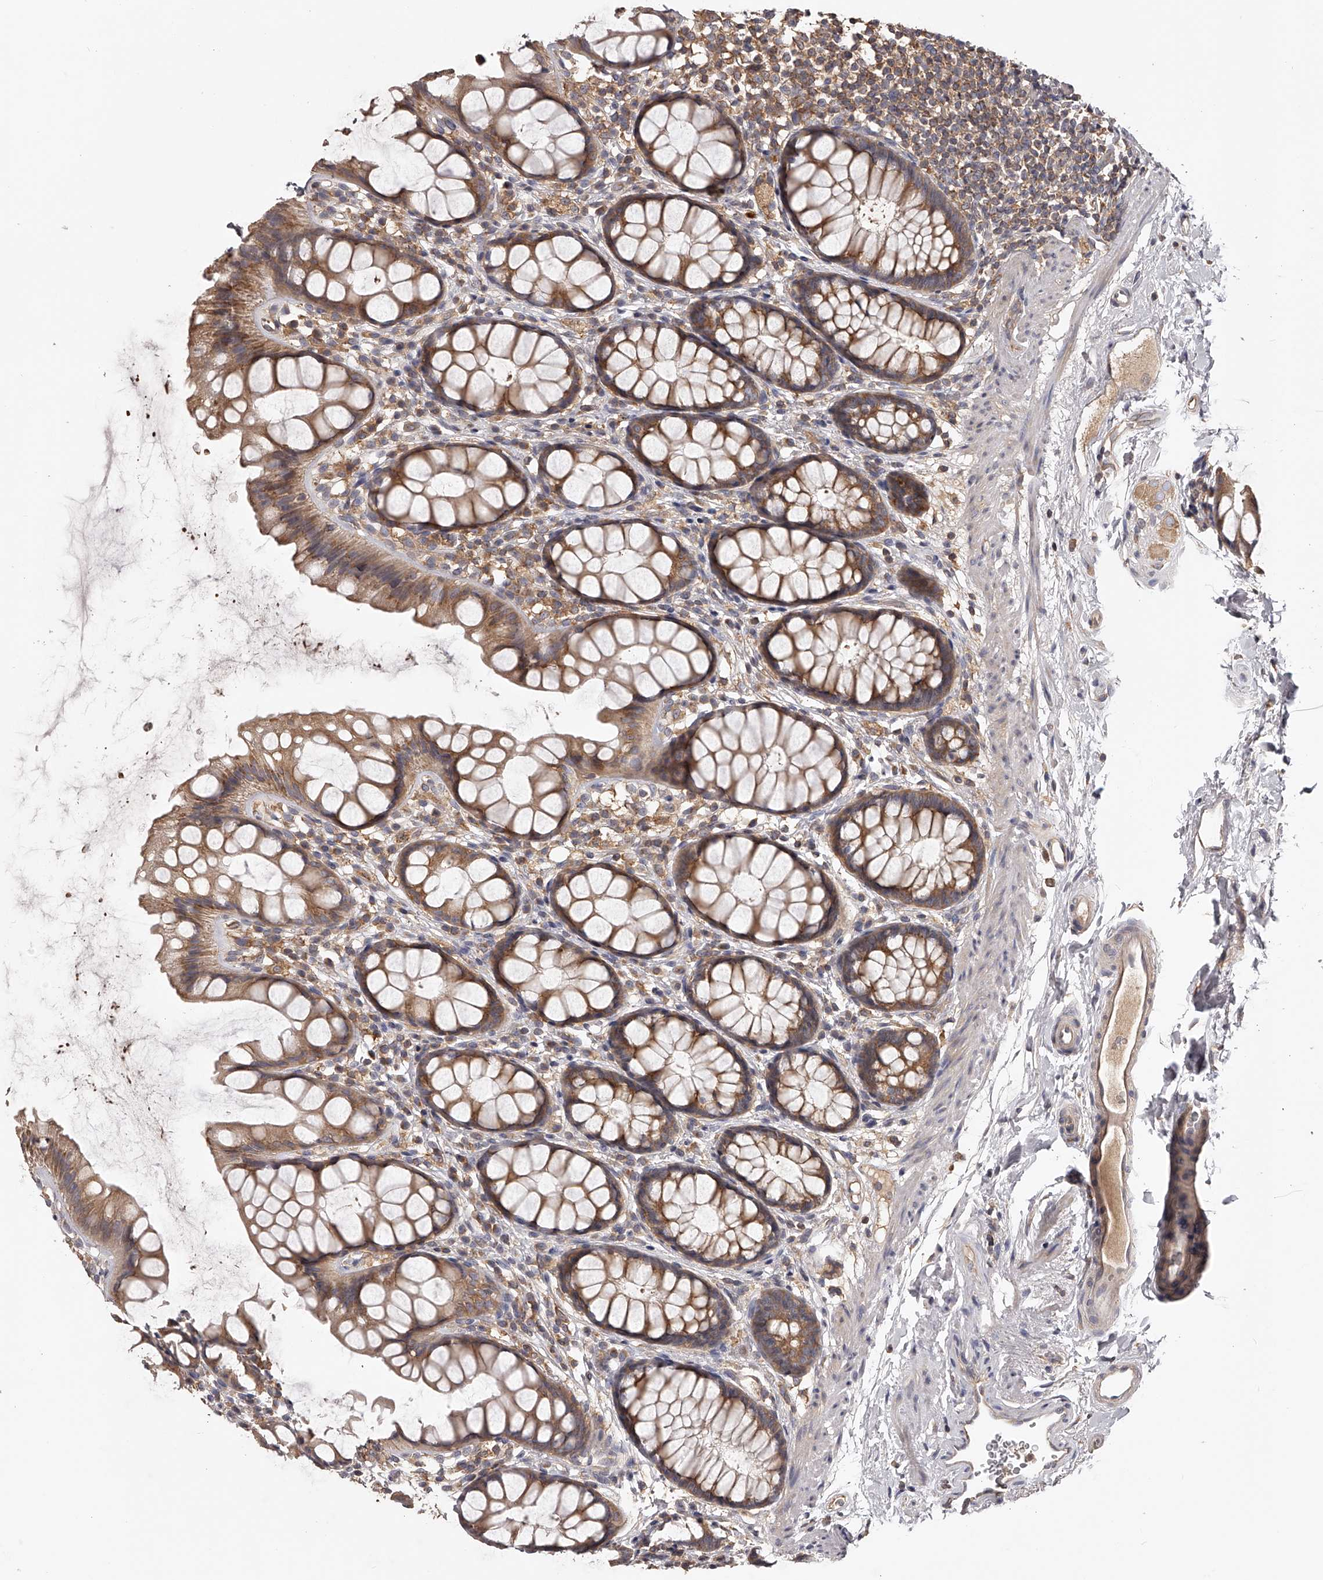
{"staining": {"intensity": "moderate", "quantity": ">75%", "location": "cytoplasmic/membranous"}, "tissue": "rectum", "cell_type": "Glandular cells", "image_type": "normal", "snomed": [{"axis": "morphology", "description": "Normal tissue, NOS"}, {"axis": "topography", "description": "Rectum"}], "caption": "Brown immunohistochemical staining in unremarkable human rectum demonstrates moderate cytoplasmic/membranous positivity in about >75% of glandular cells. (DAB (3,3'-diaminobenzidine) IHC, brown staining for protein, blue staining for nuclei).", "gene": "TNN", "patient": {"sex": "female", "age": 65}}